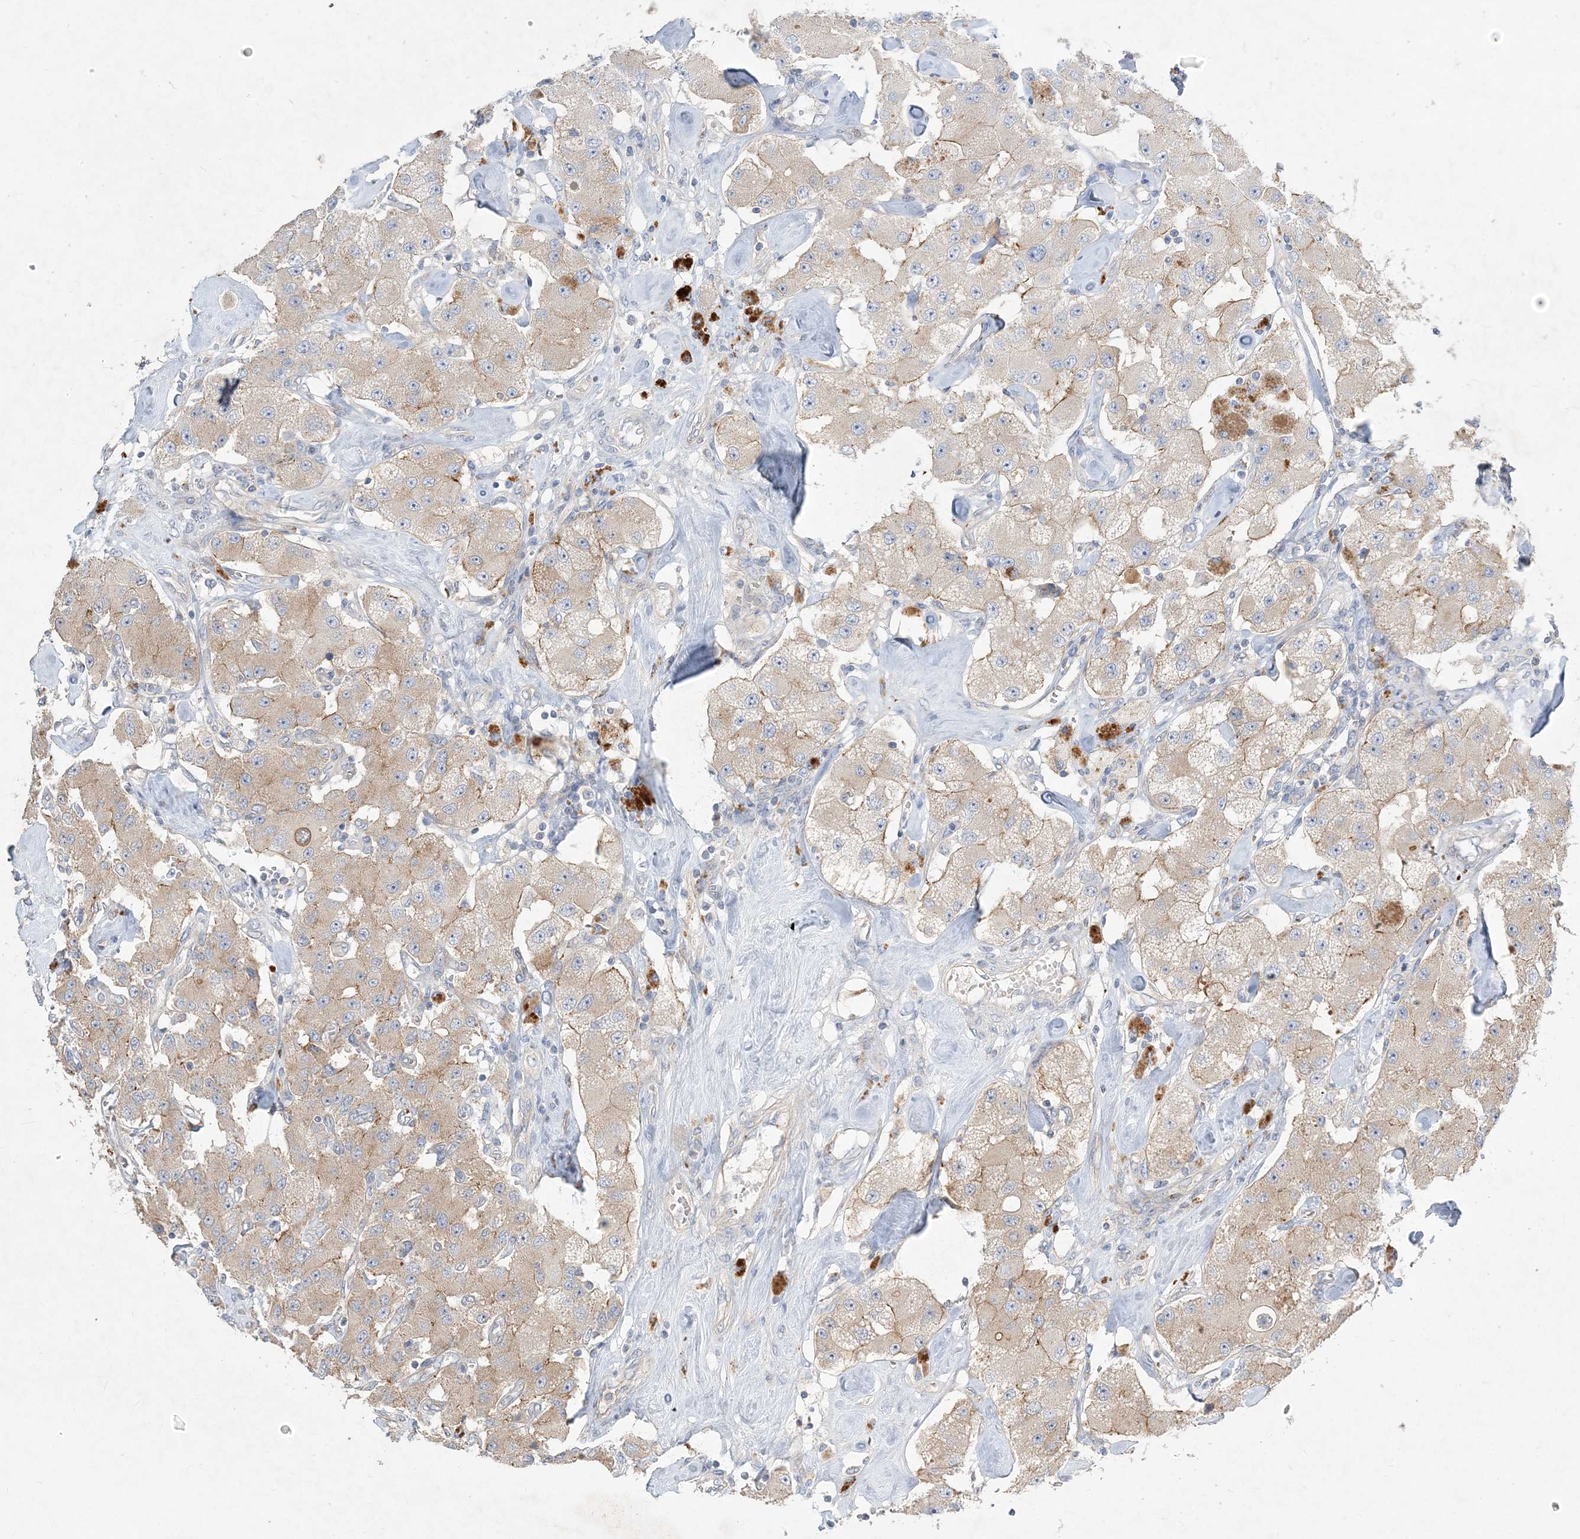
{"staining": {"intensity": "weak", "quantity": "25%-75%", "location": "cytoplasmic/membranous"}, "tissue": "carcinoid", "cell_type": "Tumor cells", "image_type": "cancer", "snomed": [{"axis": "morphology", "description": "Carcinoid, malignant, NOS"}, {"axis": "topography", "description": "Pancreas"}], "caption": "Brown immunohistochemical staining in carcinoid displays weak cytoplasmic/membranous positivity in approximately 25%-75% of tumor cells.", "gene": "ADCK2", "patient": {"sex": "male", "age": 41}}